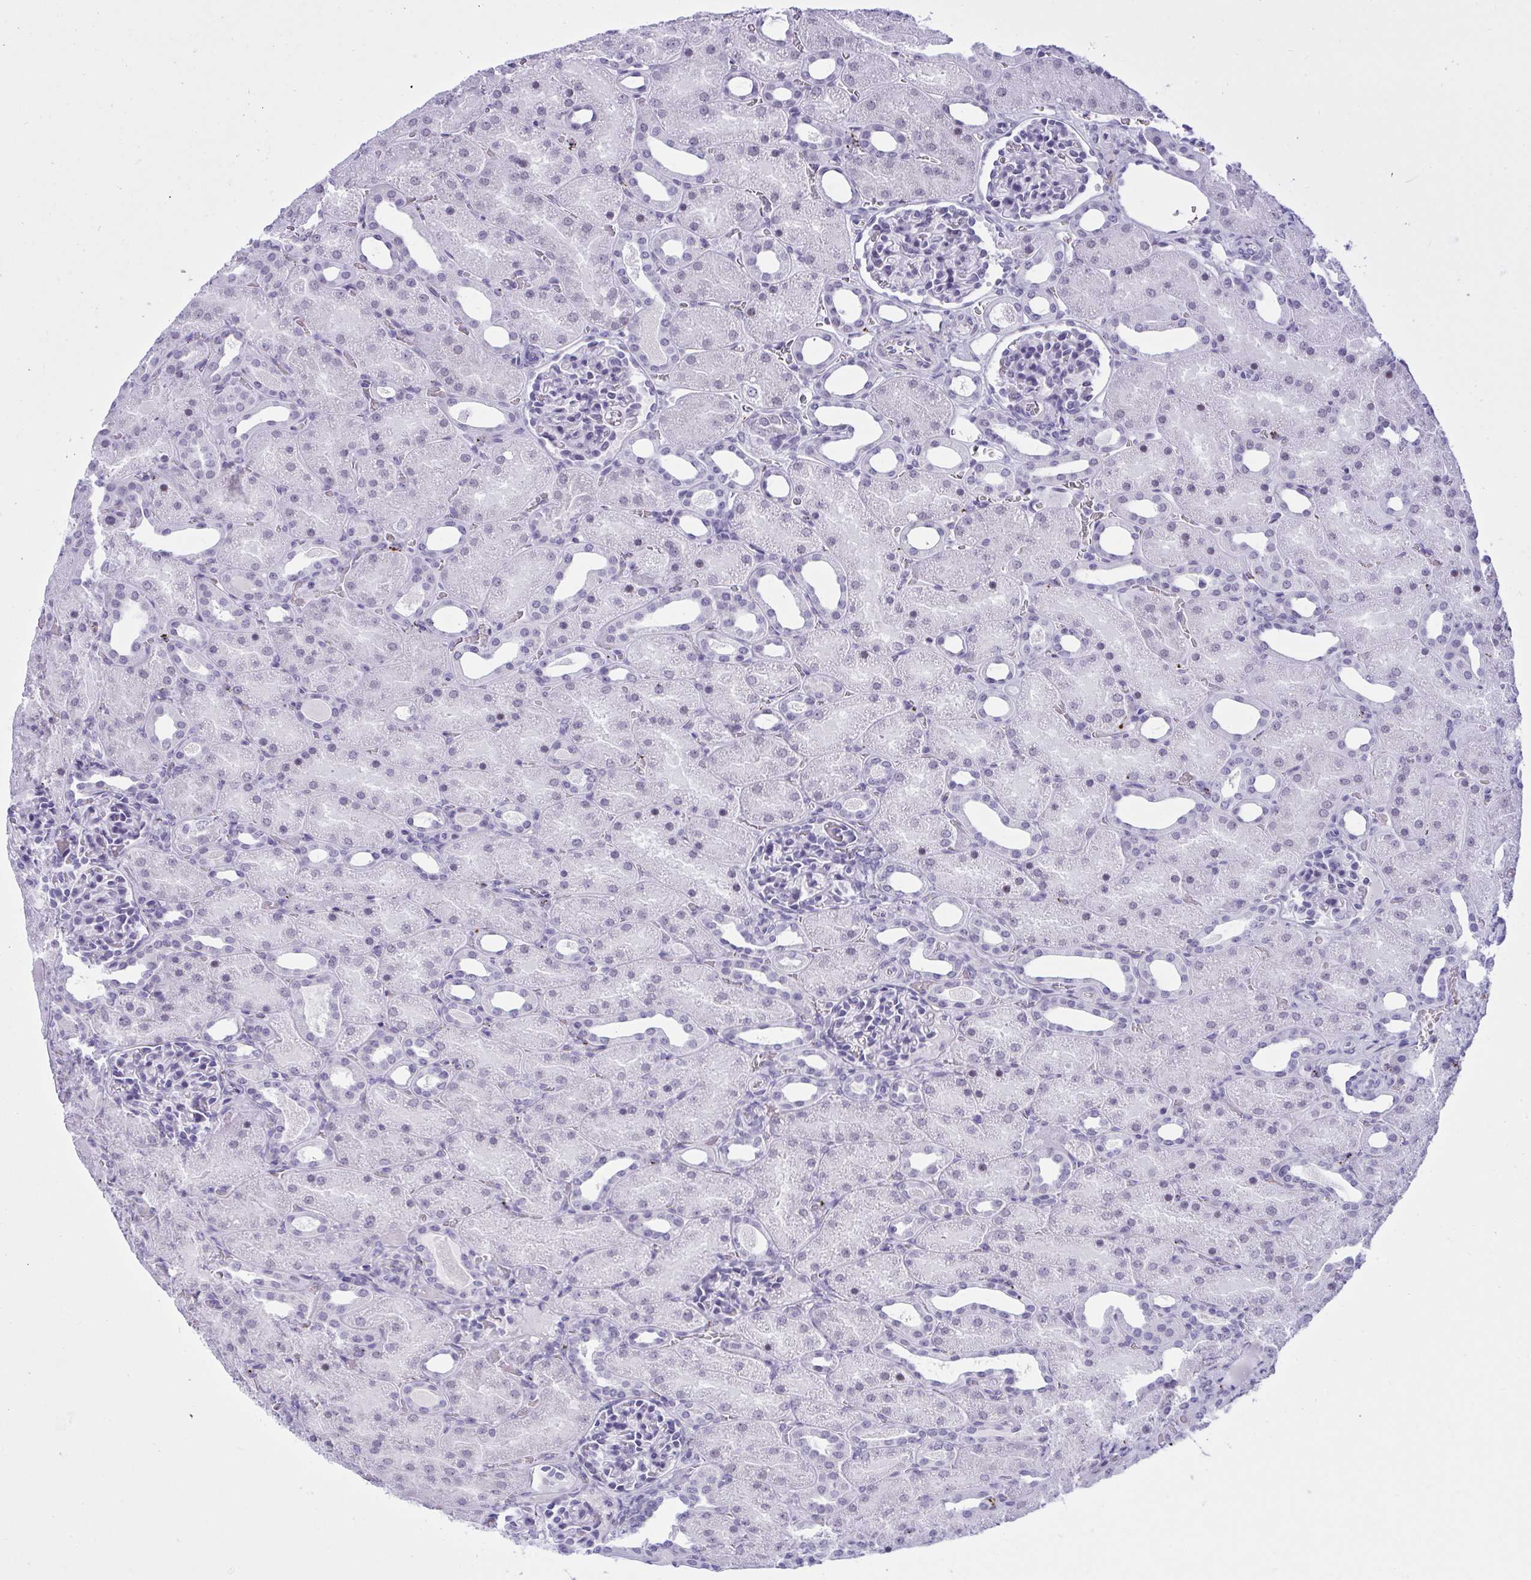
{"staining": {"intensity": "negative", "quantity": "none", "location": "none"}, "tissue": "kidney", "cell_type": "Cells in glomeruli", "image_type": "normal", "snomed": [{"axis": "morphology", "description": "Normal tissue, NOS"}, {"axis": "topography", "description": "Kidney"}], "caption": "IHC photomicrograph of benign kidney: kidney stained with DAB (3,3'-diaminobenzidine) demonstrates no significant protein staining in cells in glomeruli.", "gene": "ELN", "patient": {"sex": "male", "age": 2}}